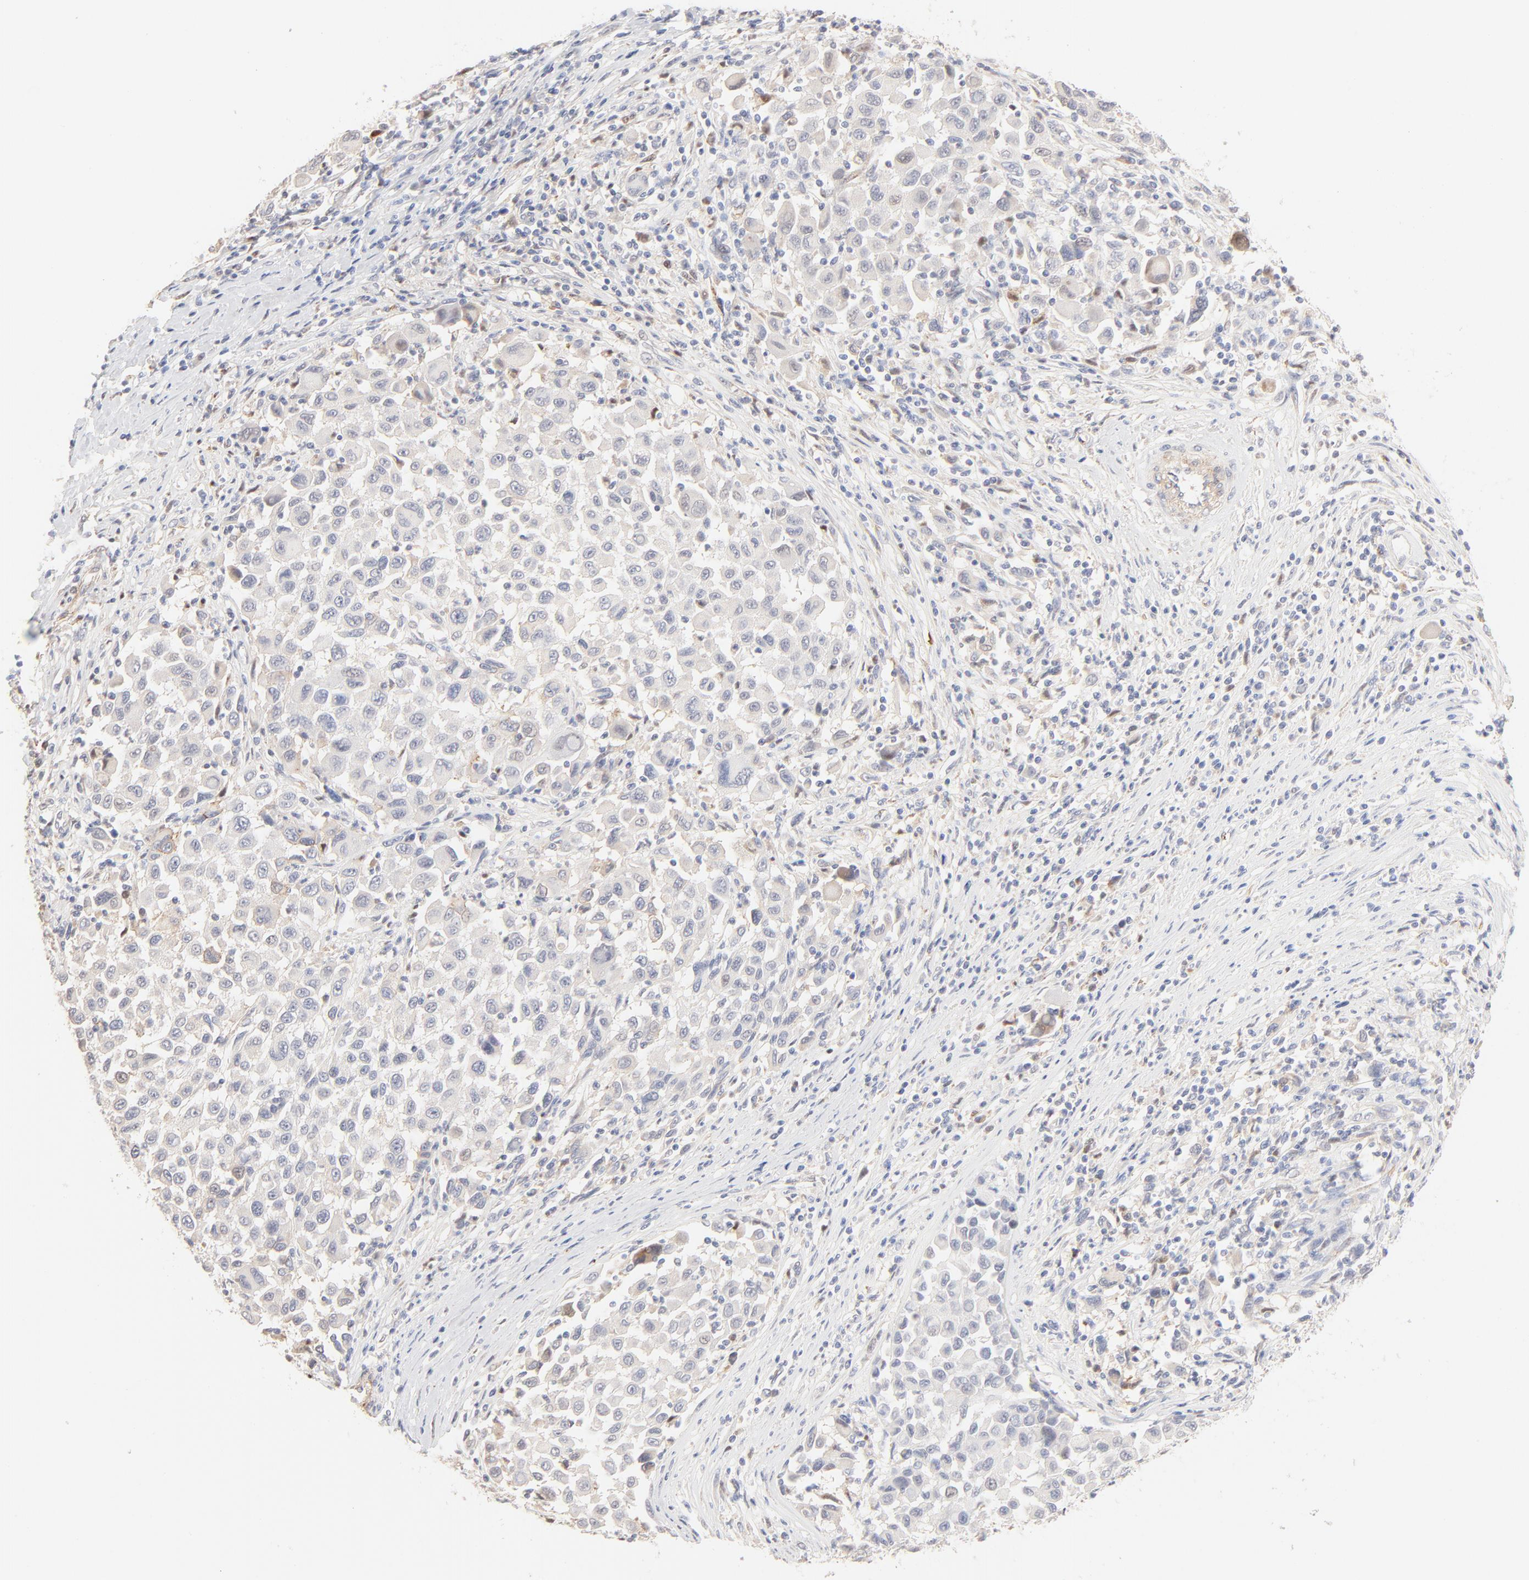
{"staining": {"intensity": "negative", "quantity": "none", "location": "none"}, "tissue": "melanoma", "cell_type": "Tumor cells", "image_type": "cancer", "snomed": [{"axis": "morphology", "description": "Malignant melanoma, Metastatic site"}, {"axis": "topography", "description": "Lymph node"}], "caption": "Malignant melanoma (metastatic site) was stained to show a protein in brown. There is no significant staining in tumor cells.", "gene": "SPTB", "patient": {"sex": "male", "age": 61}}